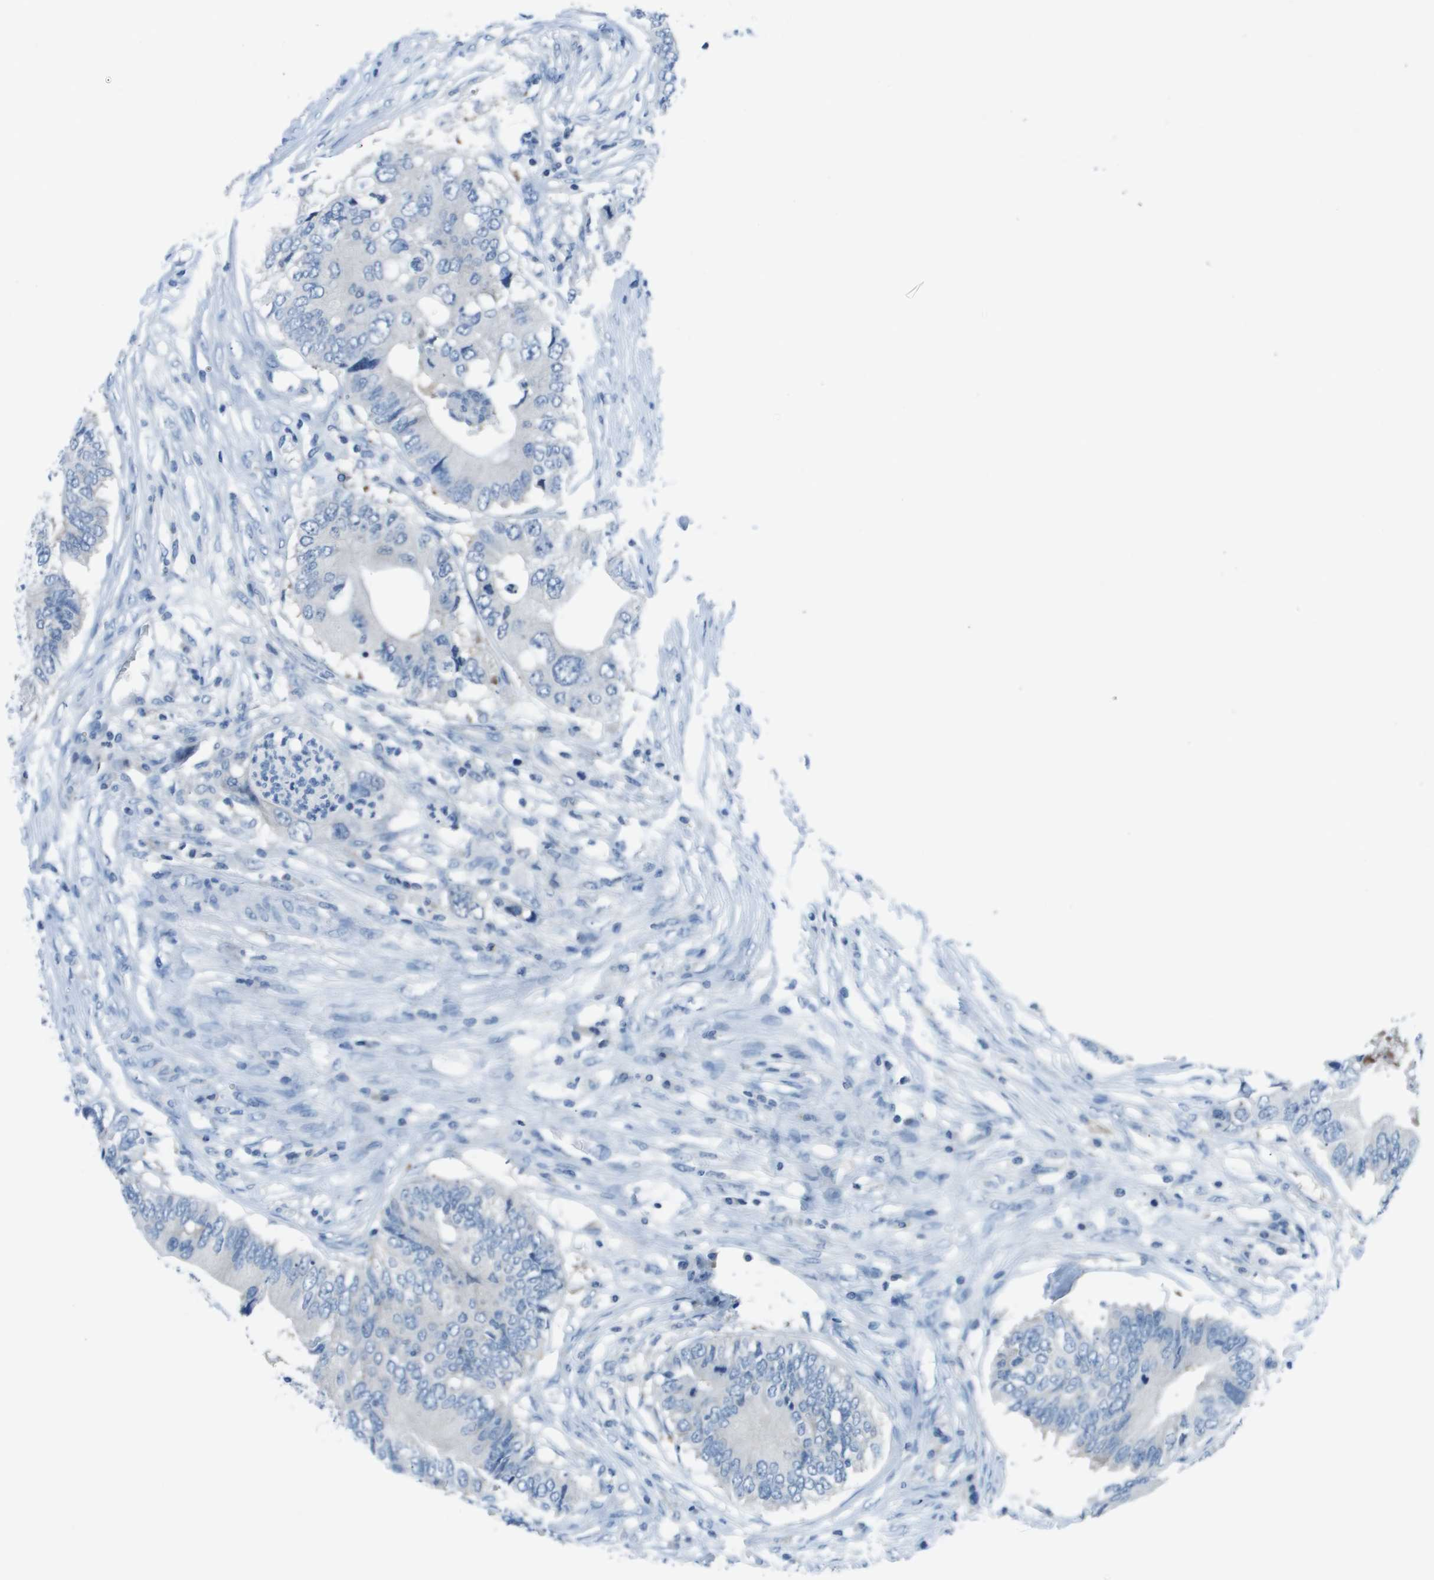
{"staining": {"intensity": "negative", "quantity": "none", "location": "none"}, "tissue": "colorectal cancer", "cell_type": "Tumor cells", "image_type": "cancer", "snomed": [{"axis": "morphology", "description": "Adenocarcinoma, NOS"}, {"axis": "topography", "description": "Colon"}], "caption": "High power microscopy image of an IHC histopathology image of colorectal cancer (adenocarcinoma), revealing no significant positivity in tumor cells.", "gene": "STIP1", "patient": {"sex": "male", "age": 71}}